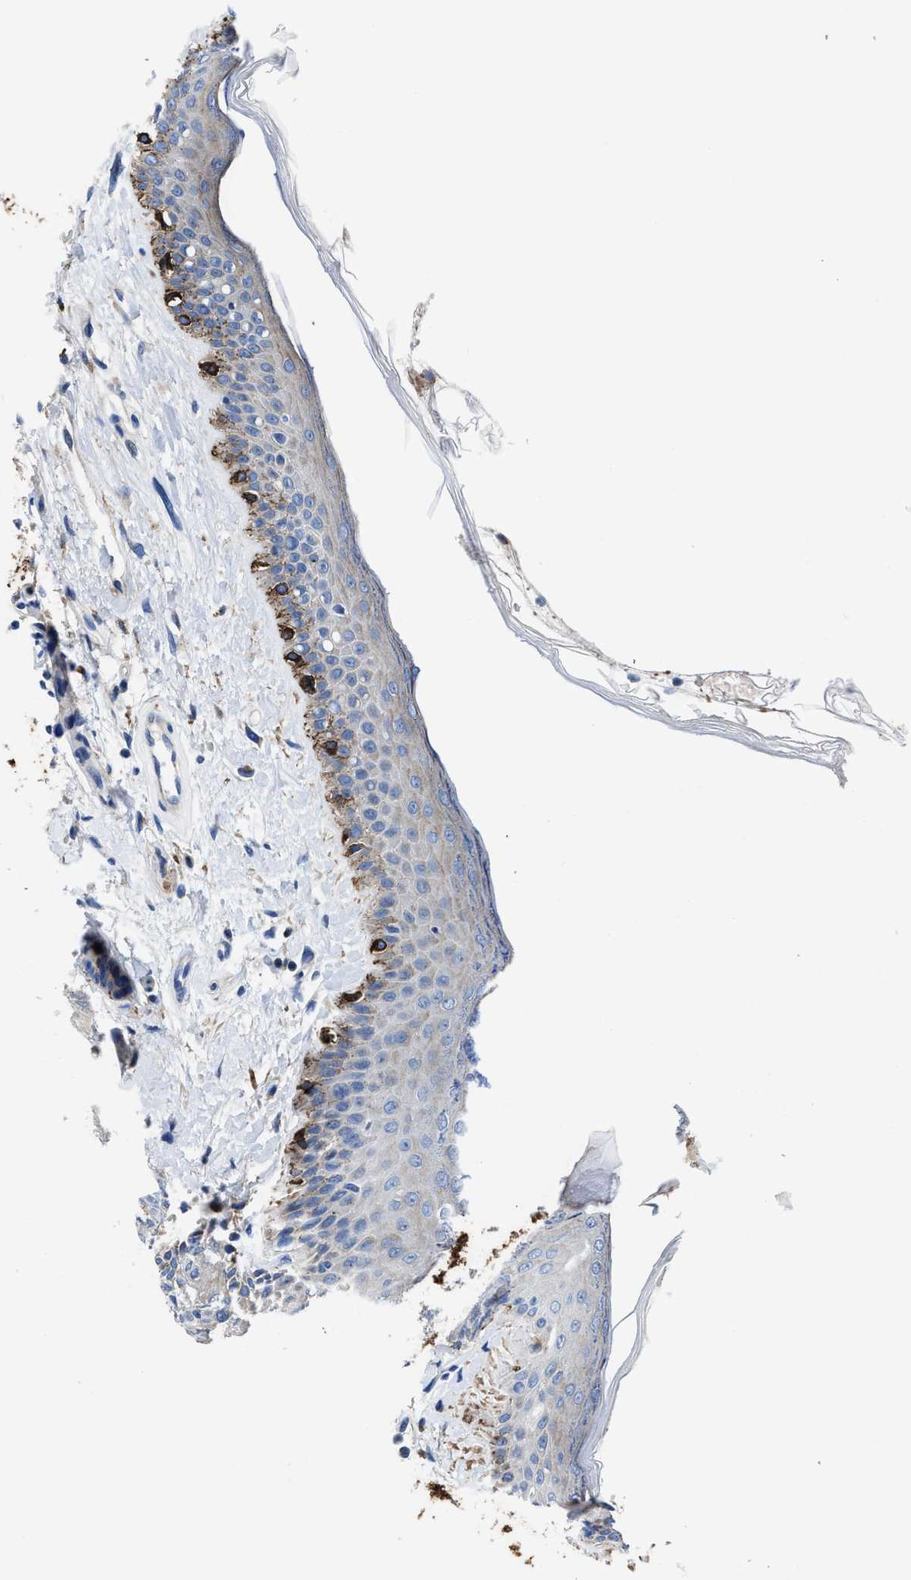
{"staining": {"intensity": "moderate", "quantity": "<25%", "location": "cytoplasmic/membranous"}, "tissue": "oral mucosa", "cell_type": "Squamous epithelial cells", "image_type": "normal", "snomed": [{"axis": "morphology", "description": "Normal tissue, NOS"}, {"axis": "topography", "description": "Skin"}, {"axis": "topography", "description": "Oral tissue"}], "caption": "A high-resolution histopathology image shows immunohistochemistry (IHC) staining of normal oral mucosa, which displays moderate cytoplasmic/membranous positivity in approximately <25% of squamous epithelial cells.", "gene": "TMEM30A", "patient": {"sex": "male", "age": 84}}